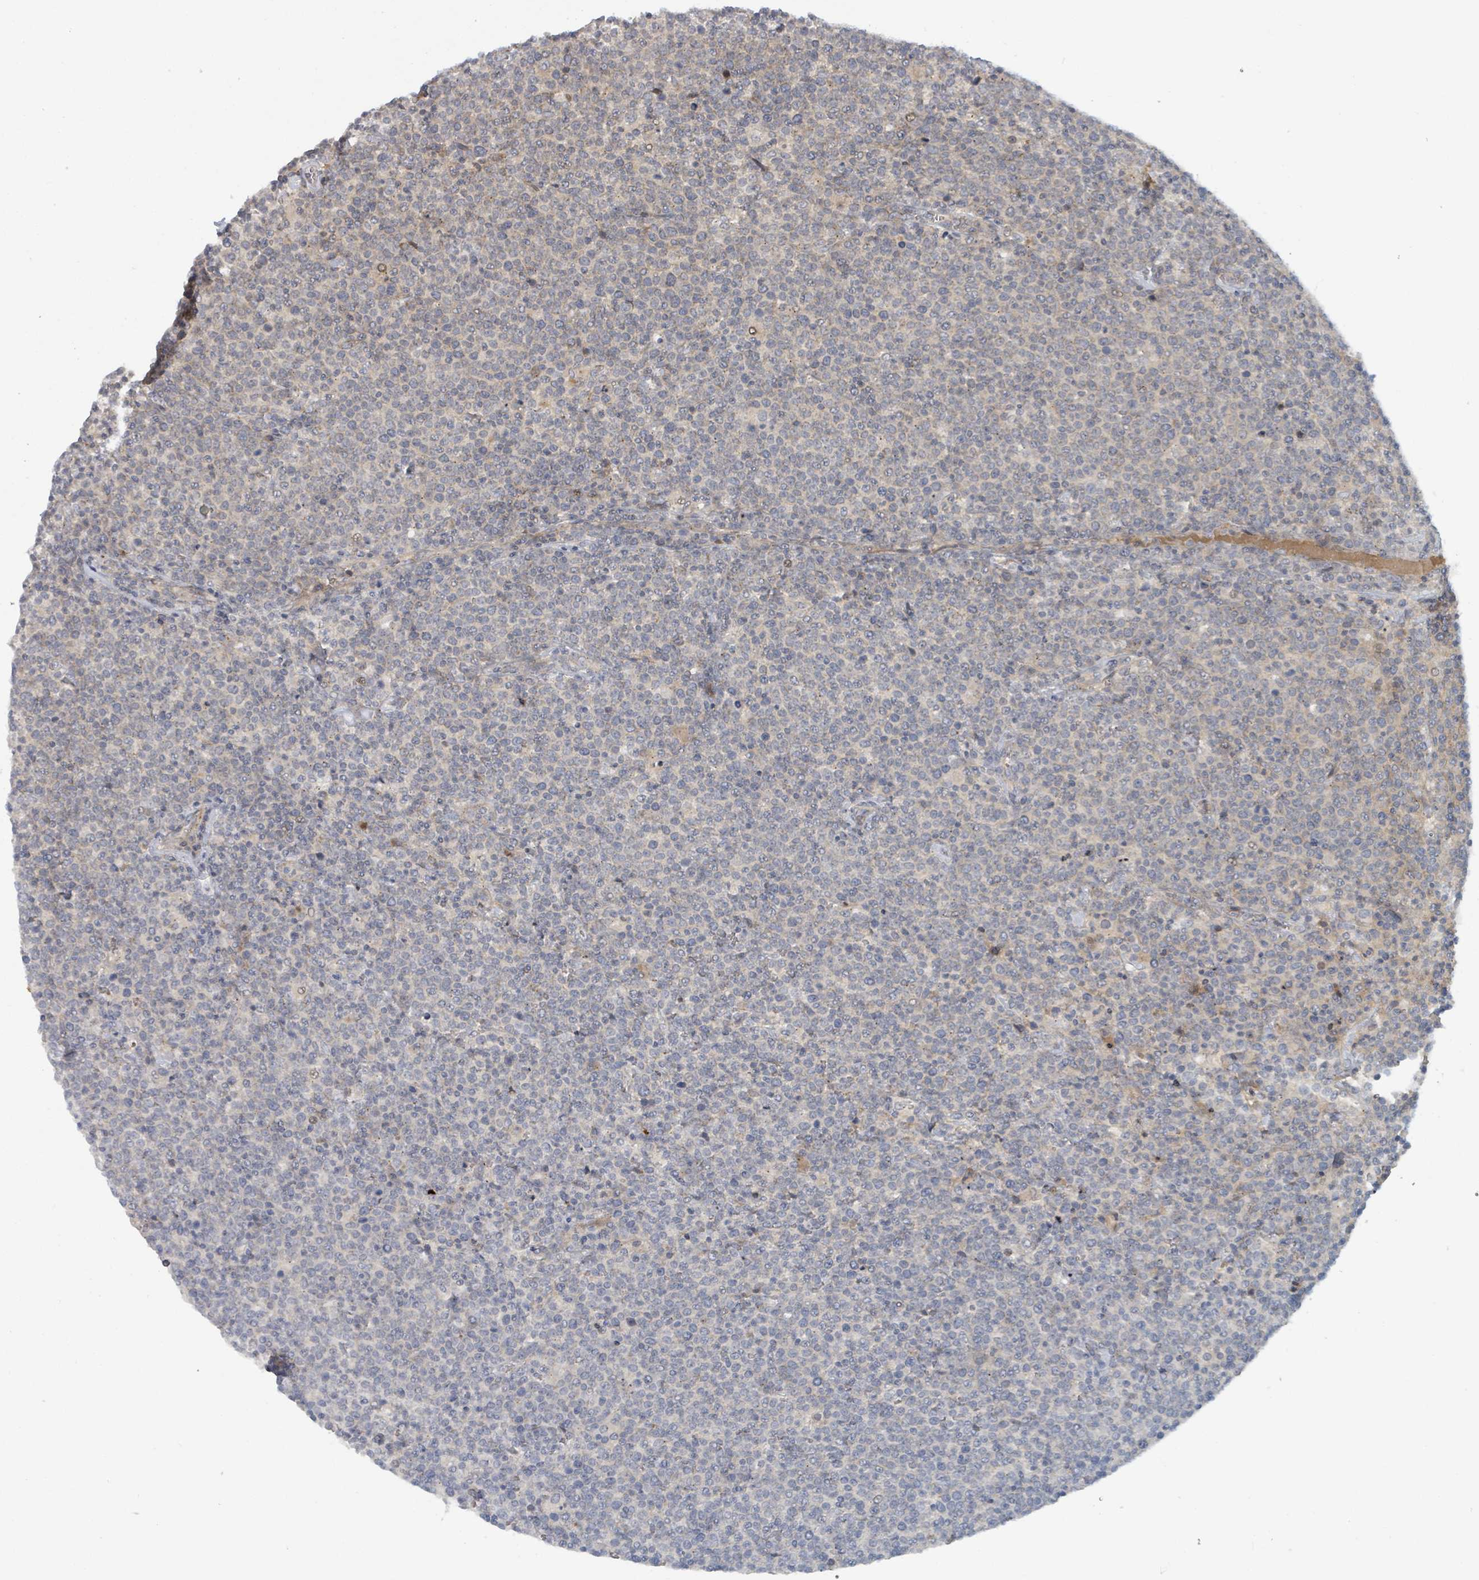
{"staining": {"intensity": "negative", "quantity": "none", "location": "none"}, "tissue": "lymphoma", "cell_type": "Tumor cells", "image_type": "cancer", "snomed": [{"axis": "morphology", "description": "Malignant lymphoma, non-Hodgkin's type, High grade"}, {"axis": "topography", "description": "Lymph node"}], "caption": "IHC of human malignant lymphoma, non-Hodgkin's type (high-grade) exhibits no positivity in tumor cells.", "gene": "COL5A3", "patient": {"sex": "male", "age": 61}}